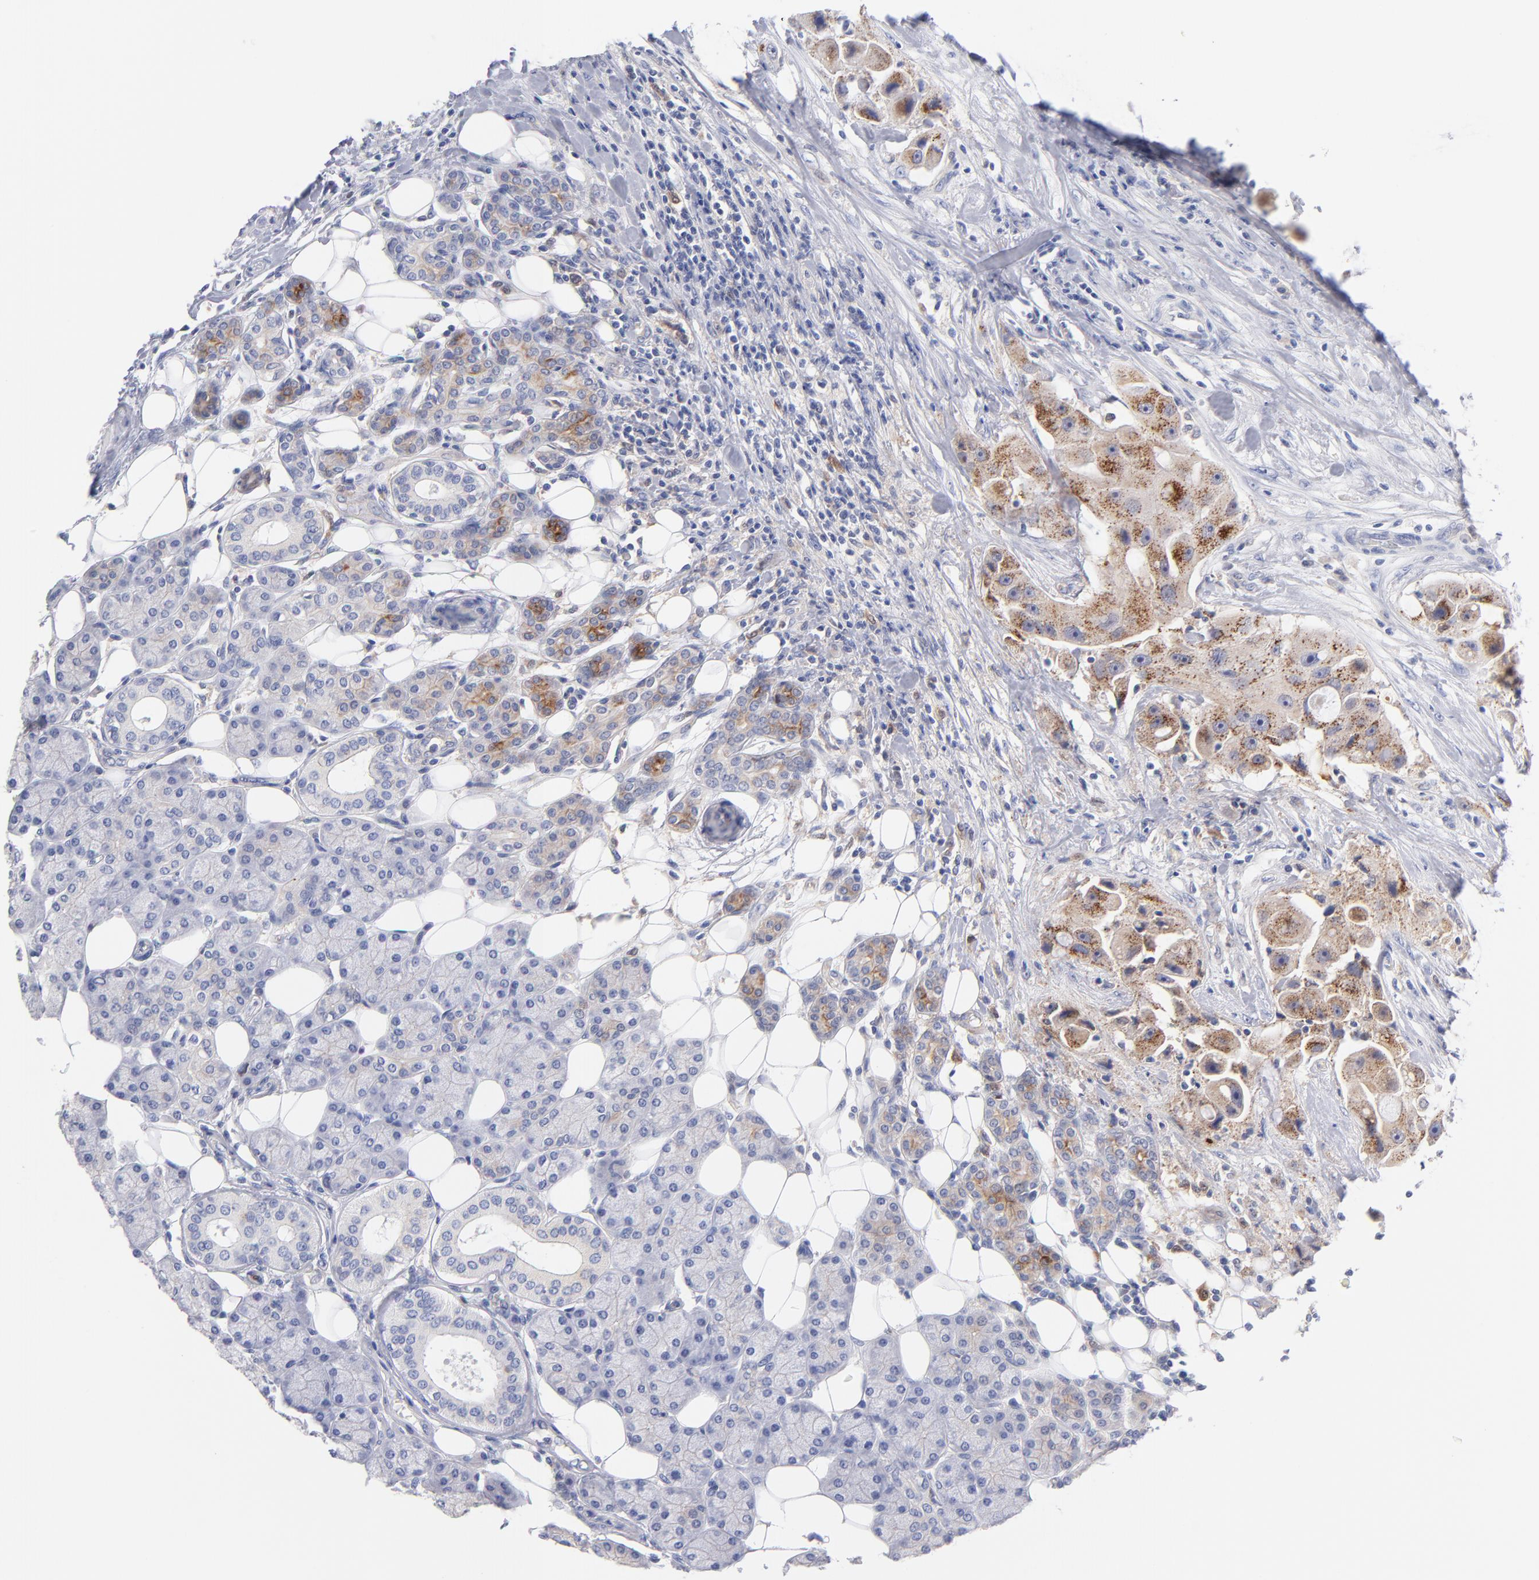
{"staining": {"intensity": "weak", "quantity": "25%-75%", "location": "cytoplasmic/membranous"}, "tissue": "head and neck cancer", "cell_type": "Tumor cells", "image_type": "cancer", "snomed": [{"axis": "morphology", "description": "Normal tissue, NOS"}, {"axis": "morphology", "description": "Adenocarcinoma, NOS"}, {"axis": "topography", "description": "Salivary gland"}, {"axis": "topography", "description": "Head-Neck"}], "caption": "Approximately 25%-75% of tumor cells in human head and neck adenocarcinoma show weak cytoplasmic/membranous protein staining as visualized by brown immunohistochemical staining.", "gene": "BID", "patient": {"sex": "male", "age": 80}}